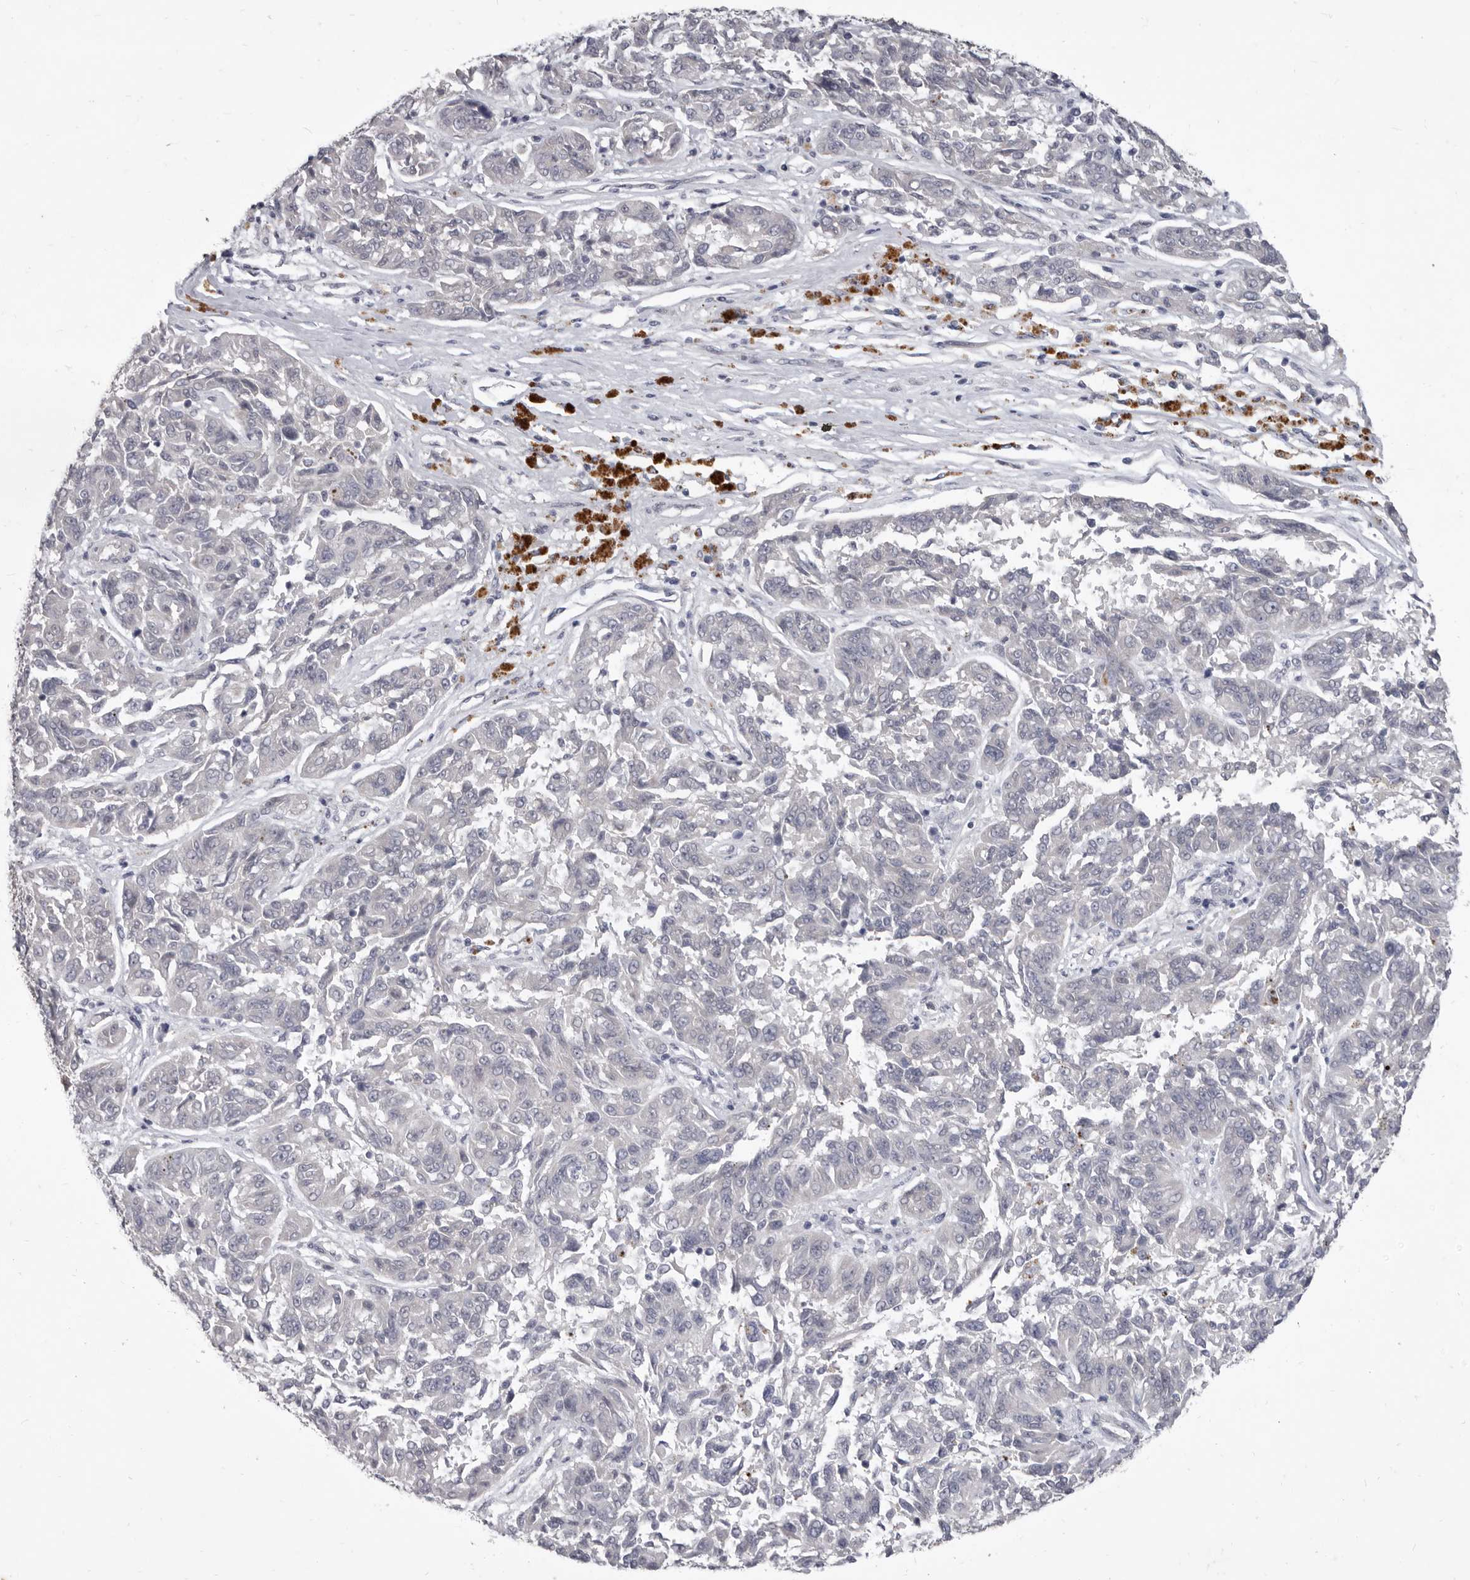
{"staining": {"intensity": "negative", "quantity": "none", "location": "none"}, "tissue": "melanoma", "cell_type": "Tumor cells", "image_type": "cancer", "snomed": [{"axis": "morphology", "description": "Malignant melanoma, NOS"}, {"axis": "topography", "description": "Skin"}], "caption": "Immunohistochemistry photomicrograph of neoplastic tissue: malignant melanoma stained with DAB (3,3'-diaminobenzidine) shows no significant protein expression in tumor cells.", "gene": "GSK3B", "patient": {"sex": "male", "age": 53}}